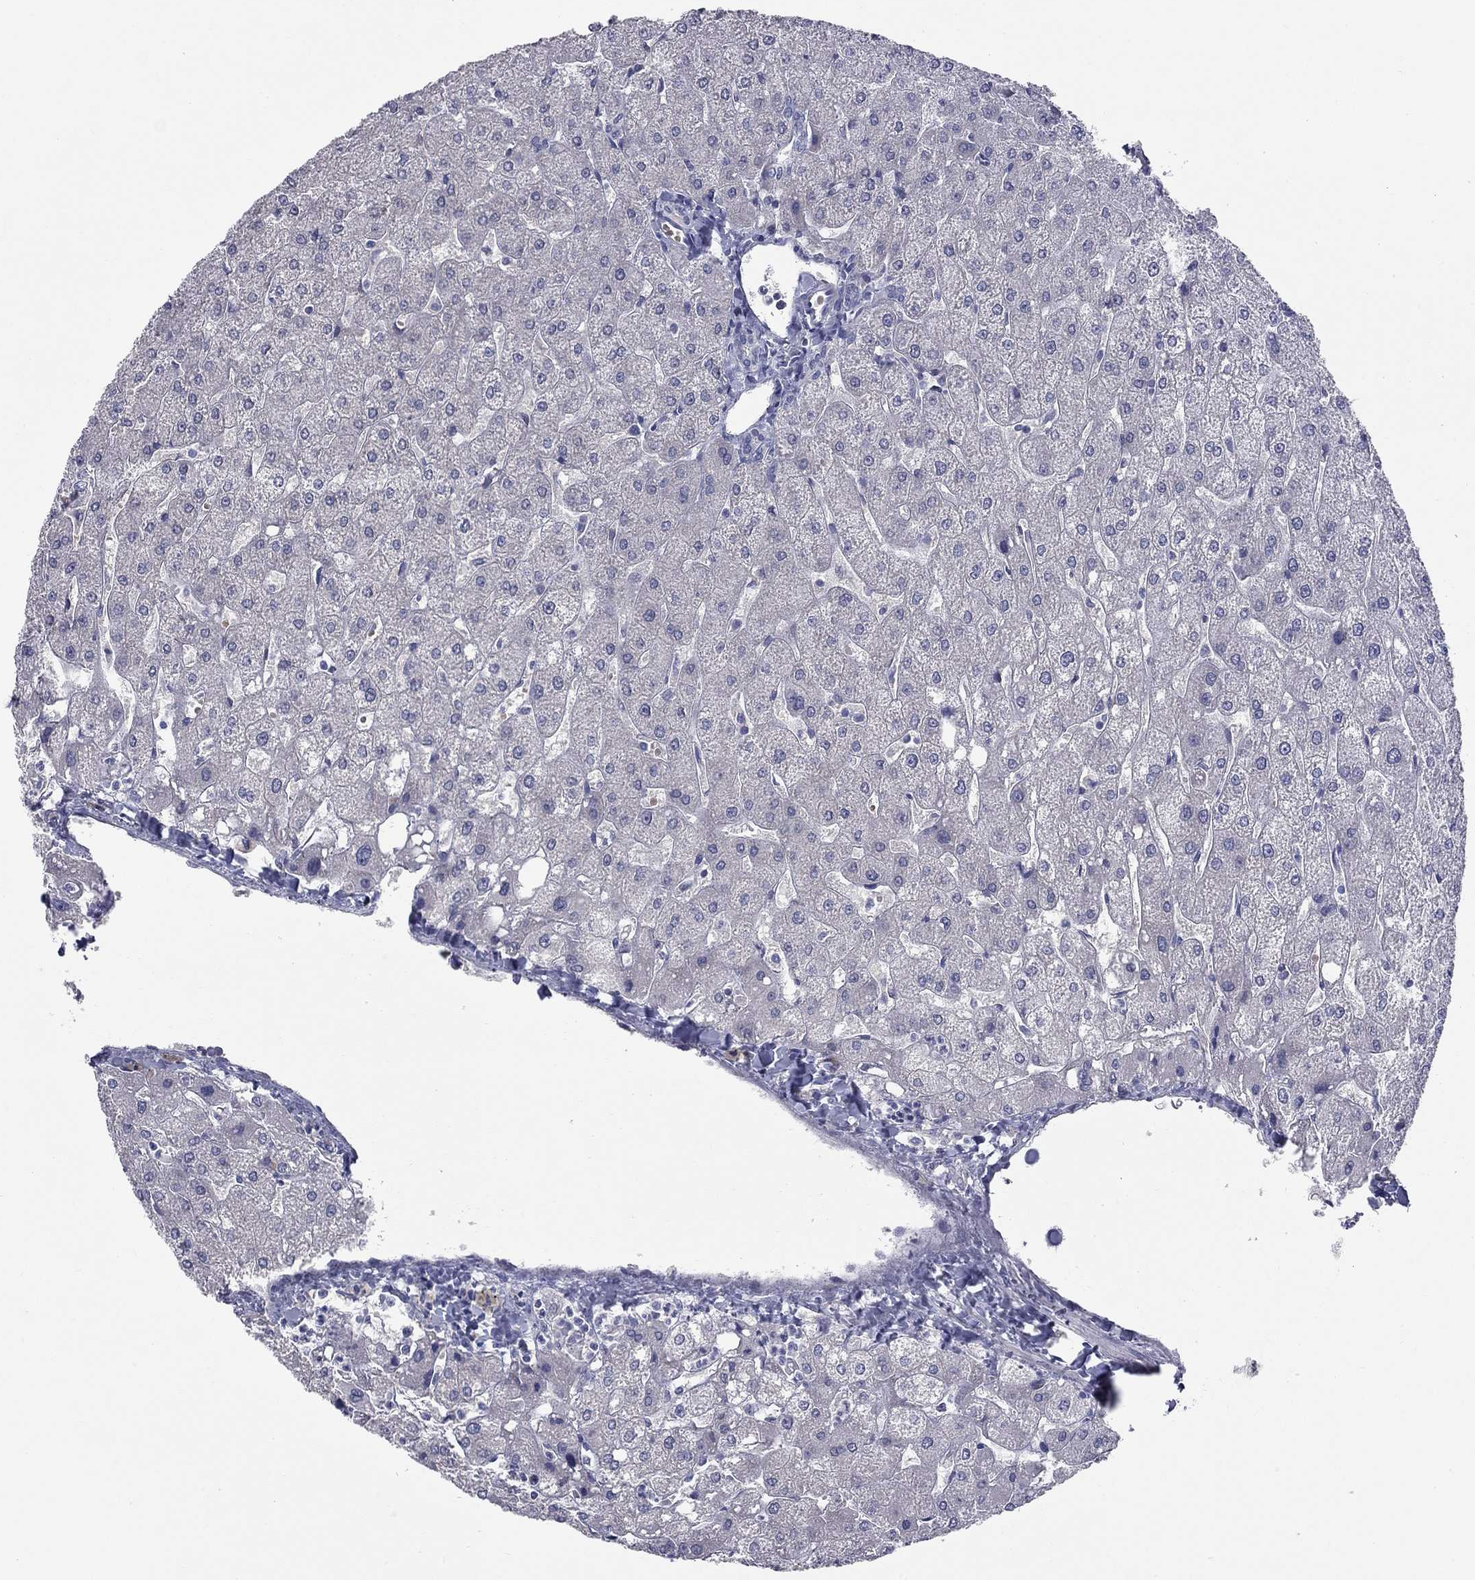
{"staining": {"intensity": "negative", "quantity": "none", "location": "none"}, "tissue": "liver", "cell_type": "Cholangiocytes", "image_type": "normal", "snomed": [{"axis": "morphology", "description": "Normal tissue, NOS"}, {"axis": "topography", "description": "Liver"}], "caption": "This is a image of immunohistochemistry (IHC) staining of benign liver, which shows no positivity in cholangiocytes.", "gene": "UNC119B", "patient": {"sex": "male", "age": 67}}